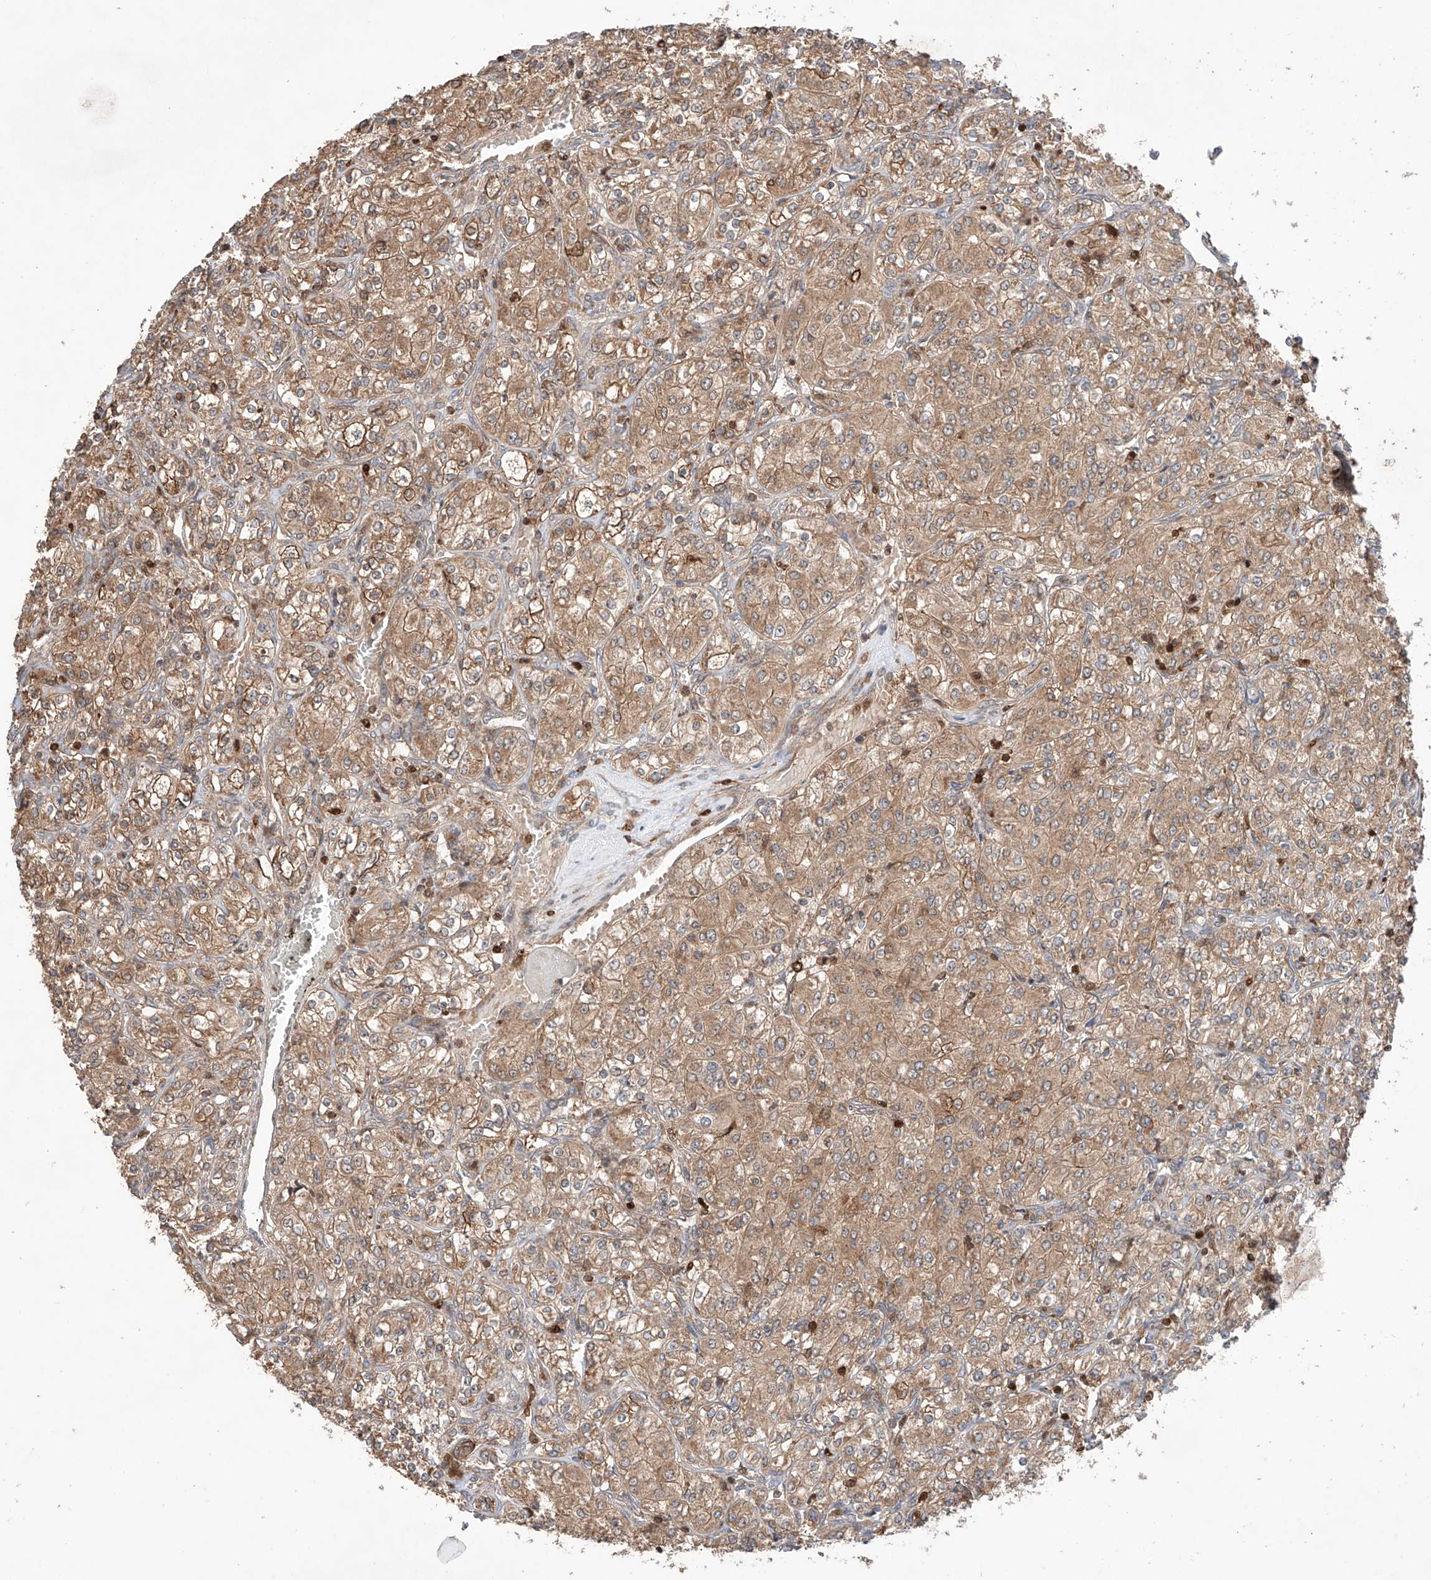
{"staining": {"intensity": "strong", "quantity": "25%-75%", "location": "cytoplasmic/membranous"}, "tissue": "renal cancer", "cell_type": "Tumor cells", "image_type": "cancer", "snomed": [{"axis": "morphology", "description": "Adenocarcinoma, NOS"}, {"axis": "topography", "description": "Kidney"}], "caption": "Immunohistochemical staining of human renal cancer (adenocarcinoma) exhibits strong cytoplasmic/membranous protein expression in approximately 25%-75% of tumor cells.", "gene": "IGSF22", "patient": {"sex": "male", "age": 77}}